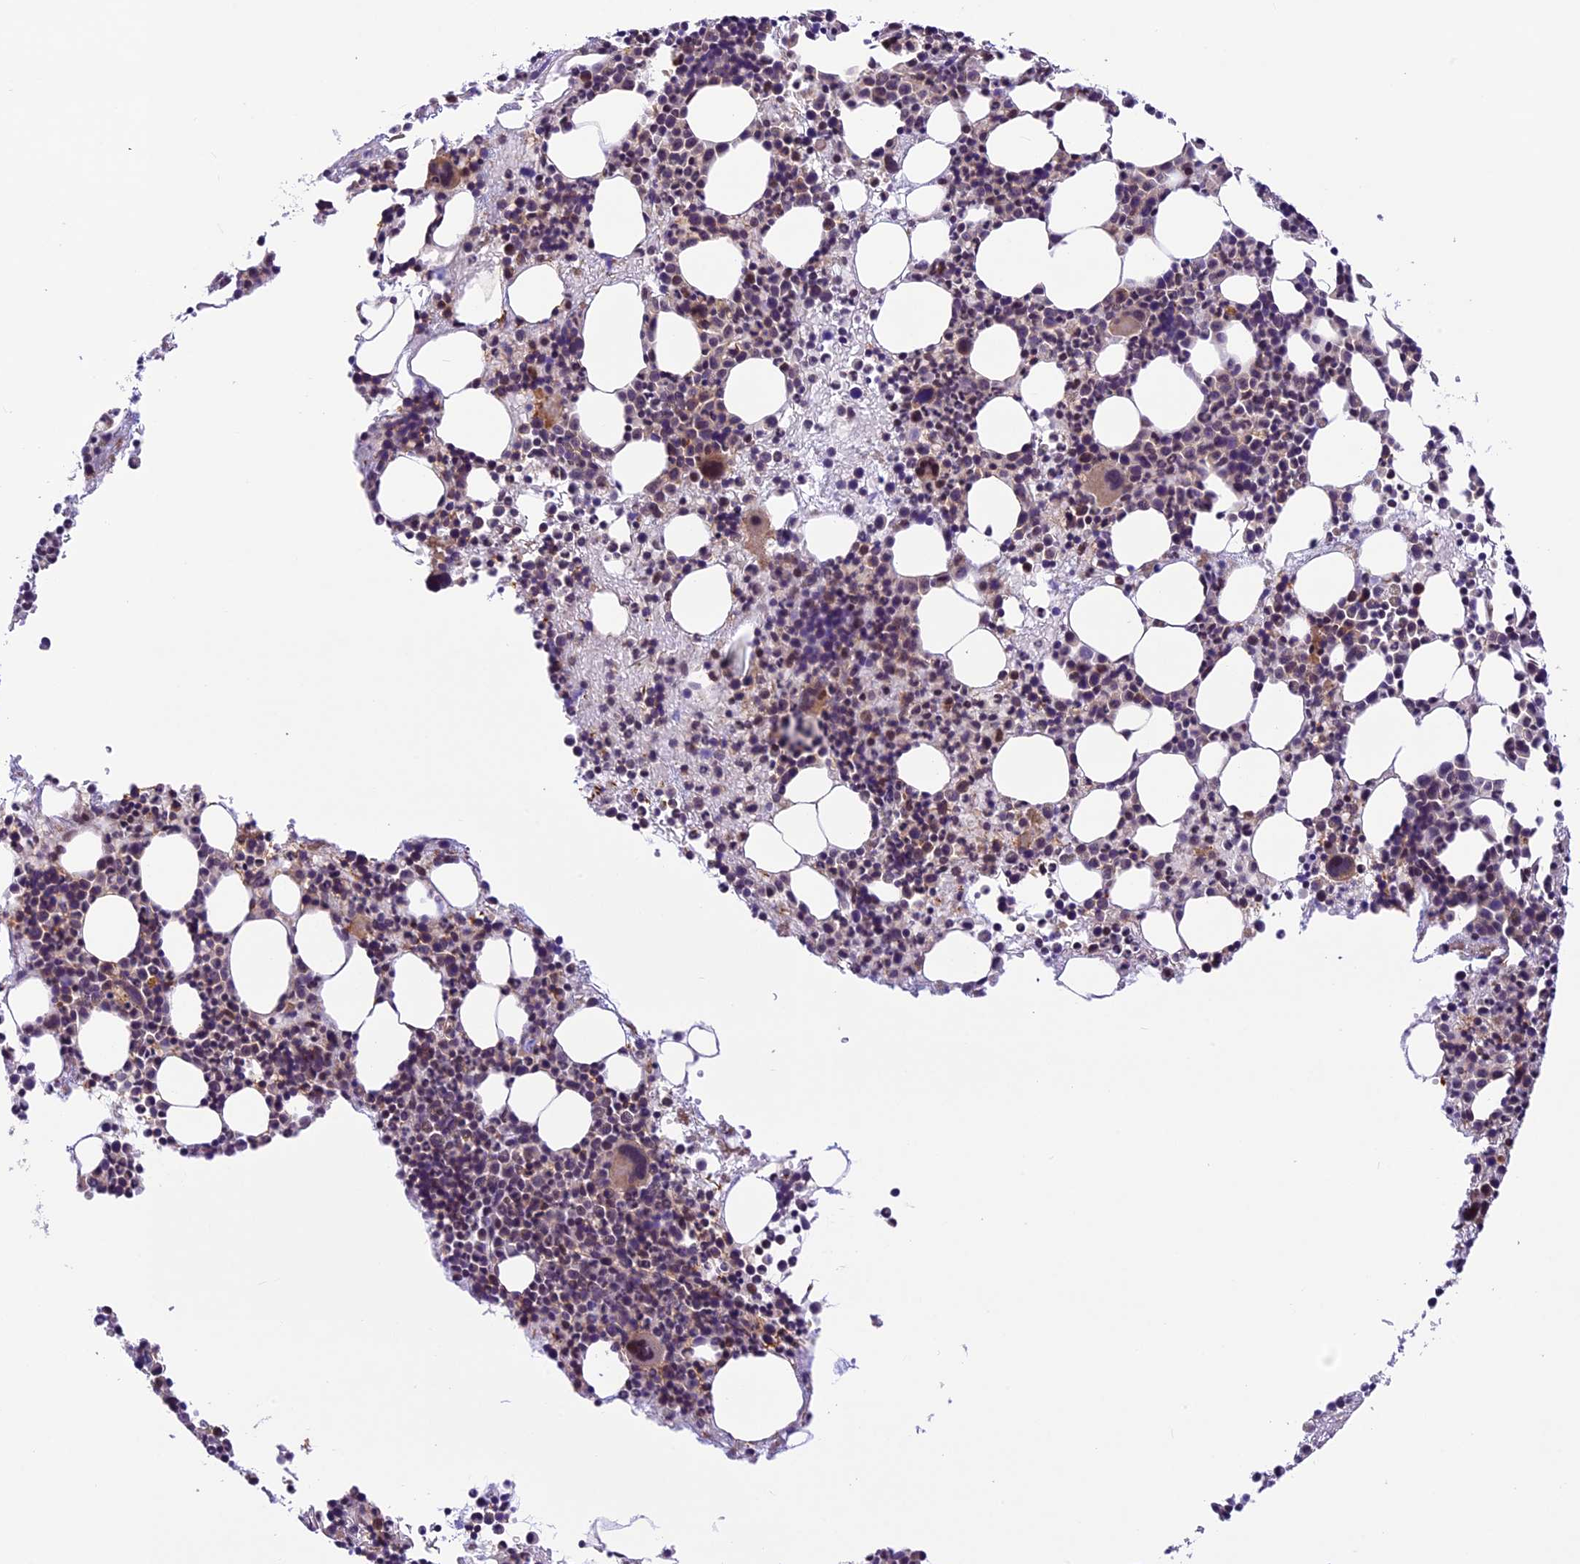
{"staining": {"intensity": "moderate", "quantity": "<25%", "location": "cytoplasmic/membranous,nuclear"}, "tissue": "bone marrow", "cell_type": "Hematopoietic cells", "image_type": "normal", "snomed": [{"axis": "morphology", "description": "Normal tissue, NOS"}, {"axis": "topography", "description": "Bone marrow"}], "caption": "This histopathology image exhibits normal bone marrow stained with immunohistochemistry (IHC) to label a protein in brown. The cytoplasmic/membranous,nuclear of hematopoietic cells show moderate positivity for the protein. Nuclei are counter-stained blue.", "gene": "SHKBP1", "patient": {"sex": "male", "age": 51}}